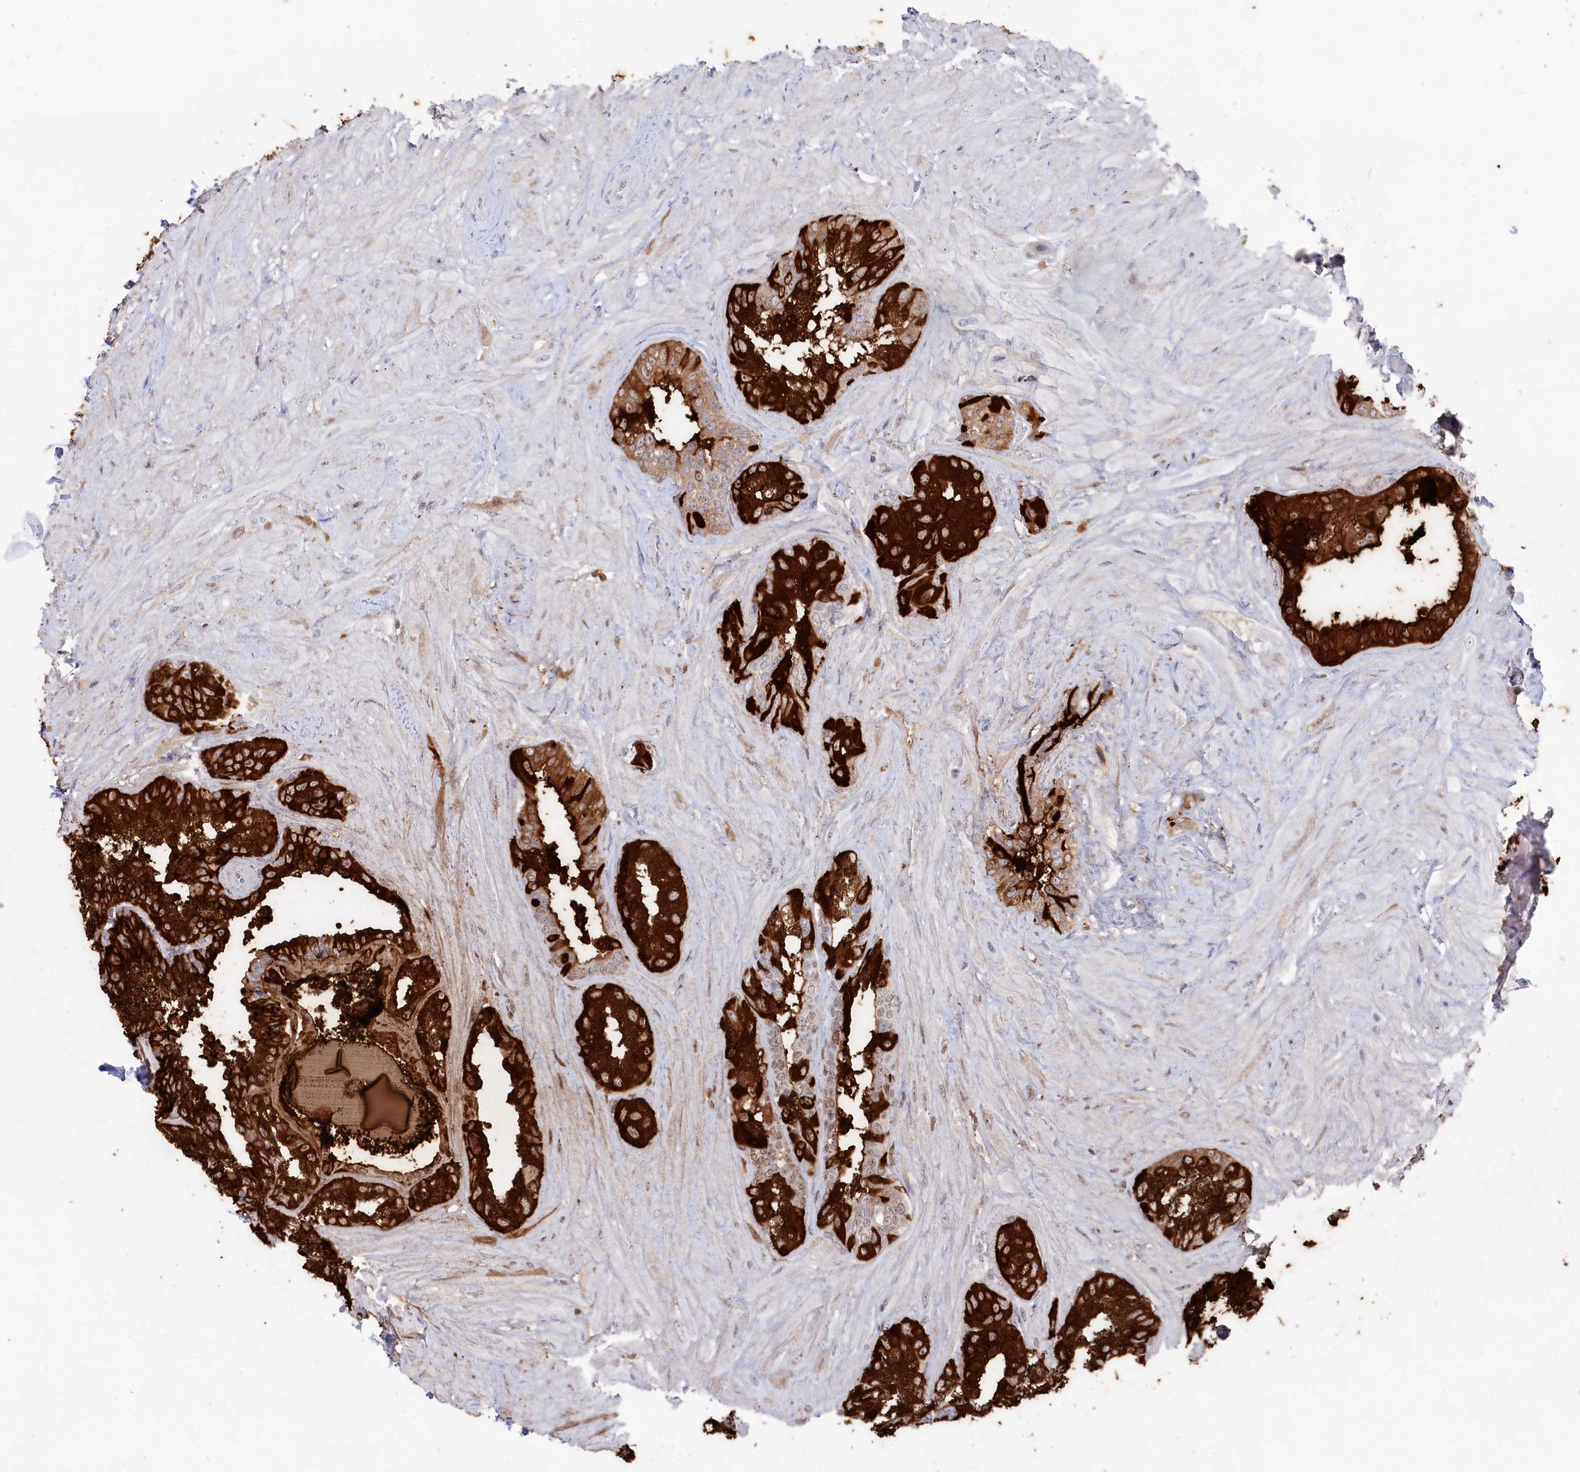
{"staining": {"intensity": "strong", "quantity": ">75%", "location": "cytoplasmic/membranous"}, "tissue": "seminal vesicle", "cell_type": "Glandular cells", "image_type": "normal", "snomed": [{"axis": "morphology", "description": "Normal tissue, NOS"}, {"axis": "topography", "description": "Seminal veicle"}, {"axis": "topography", "description": "Peripheral nerve tissue"}], "caption": "This image displays IHC staining of benign seminal vesicle, with high strong cytoplasmic/membranous staining in approximately >75% of glandular cells.", "gene": "SEMG2", "patient": {"sex": "male", "age": 67}}